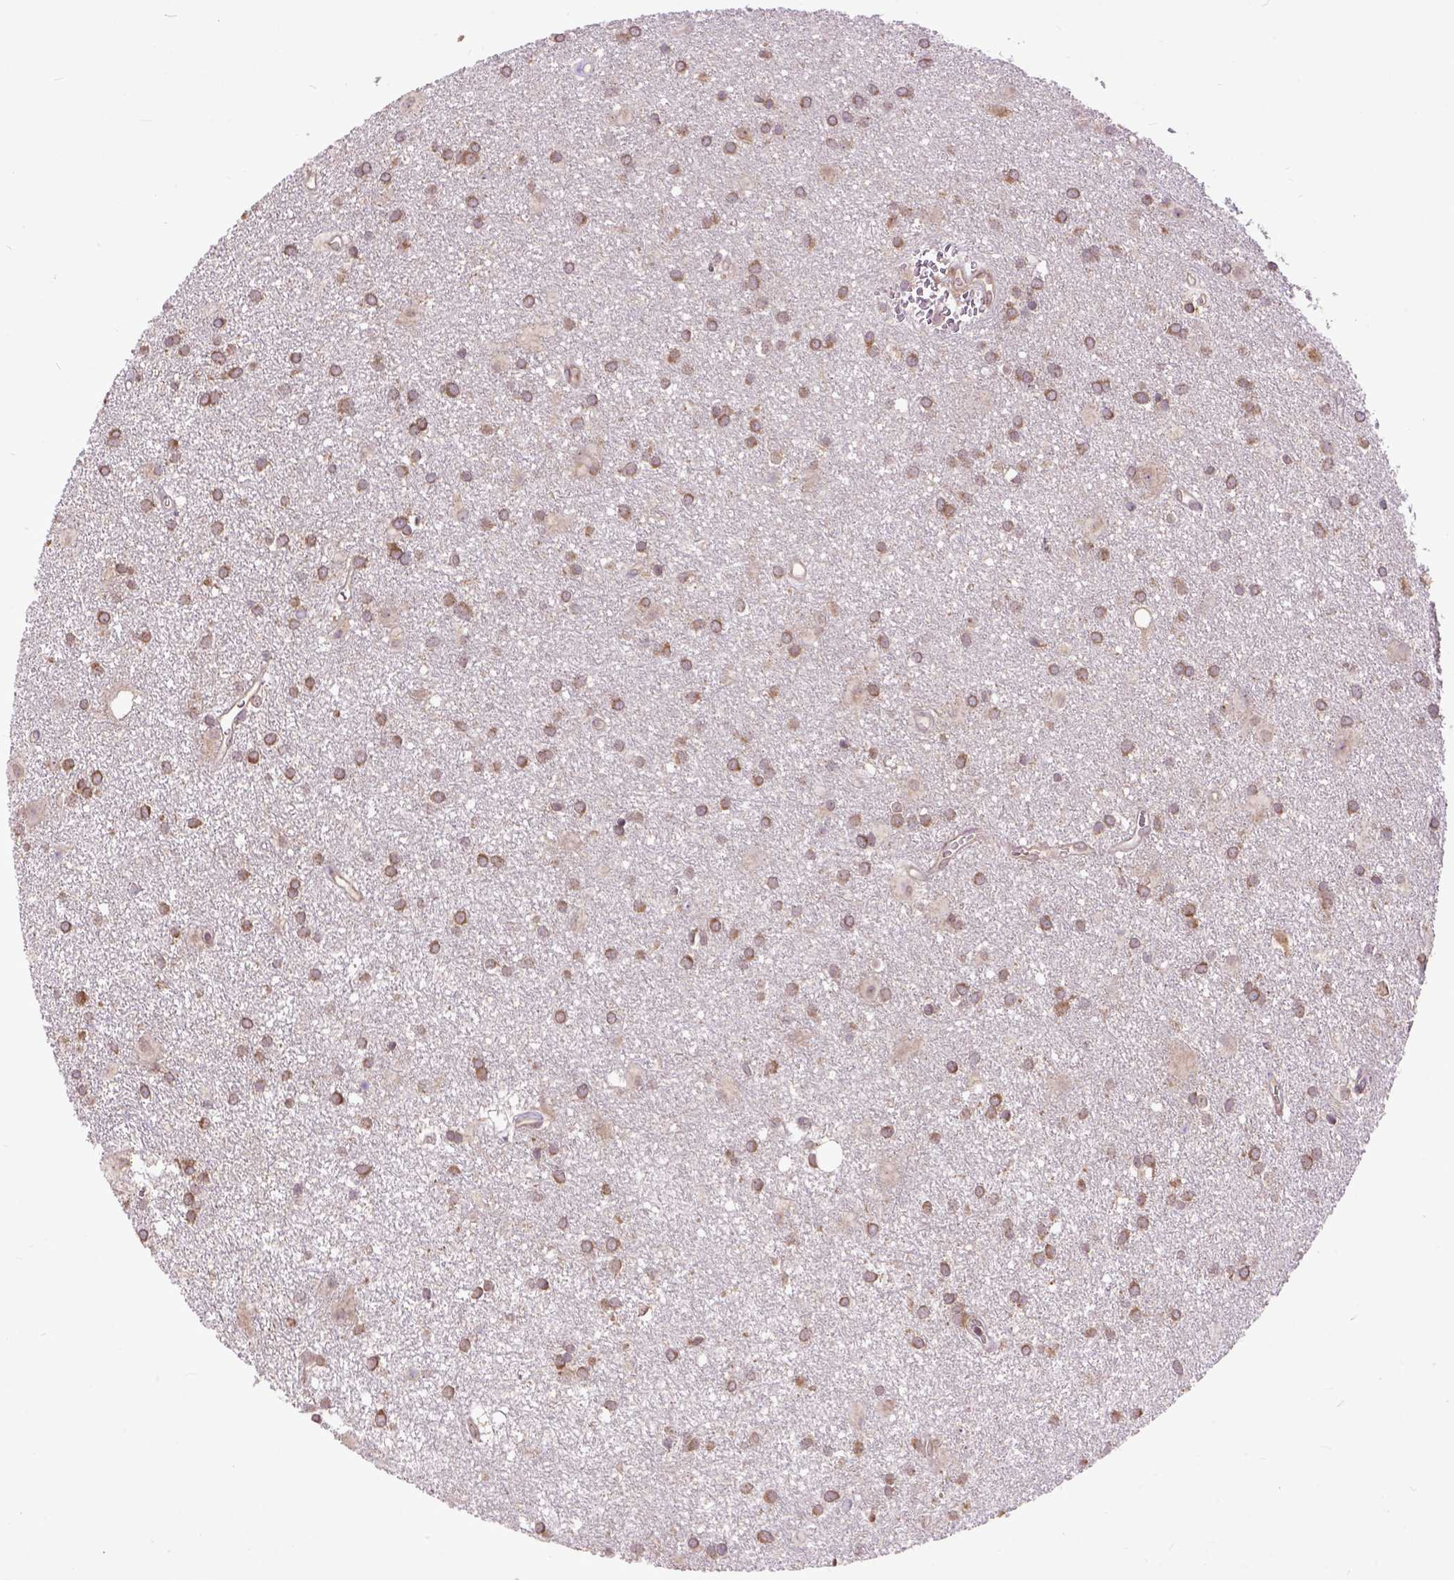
{"staining": {"intensity": "moderate", "quantity": ">75%", "location": "cytoplasmic/membranous"}, "tissue": "glioma", "cell_type": "Tumor cells", "image_type": "cancer", "snomed": [{"axis": "morphology", "description": "Glioma, malignant, Low grade"}, {"axis": "topography", "description": "Brain"}], "caption": "Immunohistochemistry (IHC) (DAB (3,3'-diaminobenzidine)) staining of glioma exhibits moderate cytoplasmic/membranous protein expression in about >75% of tumor cells.", "gene": "ARL1", "patient": {"sex": "male", "age": 58}}